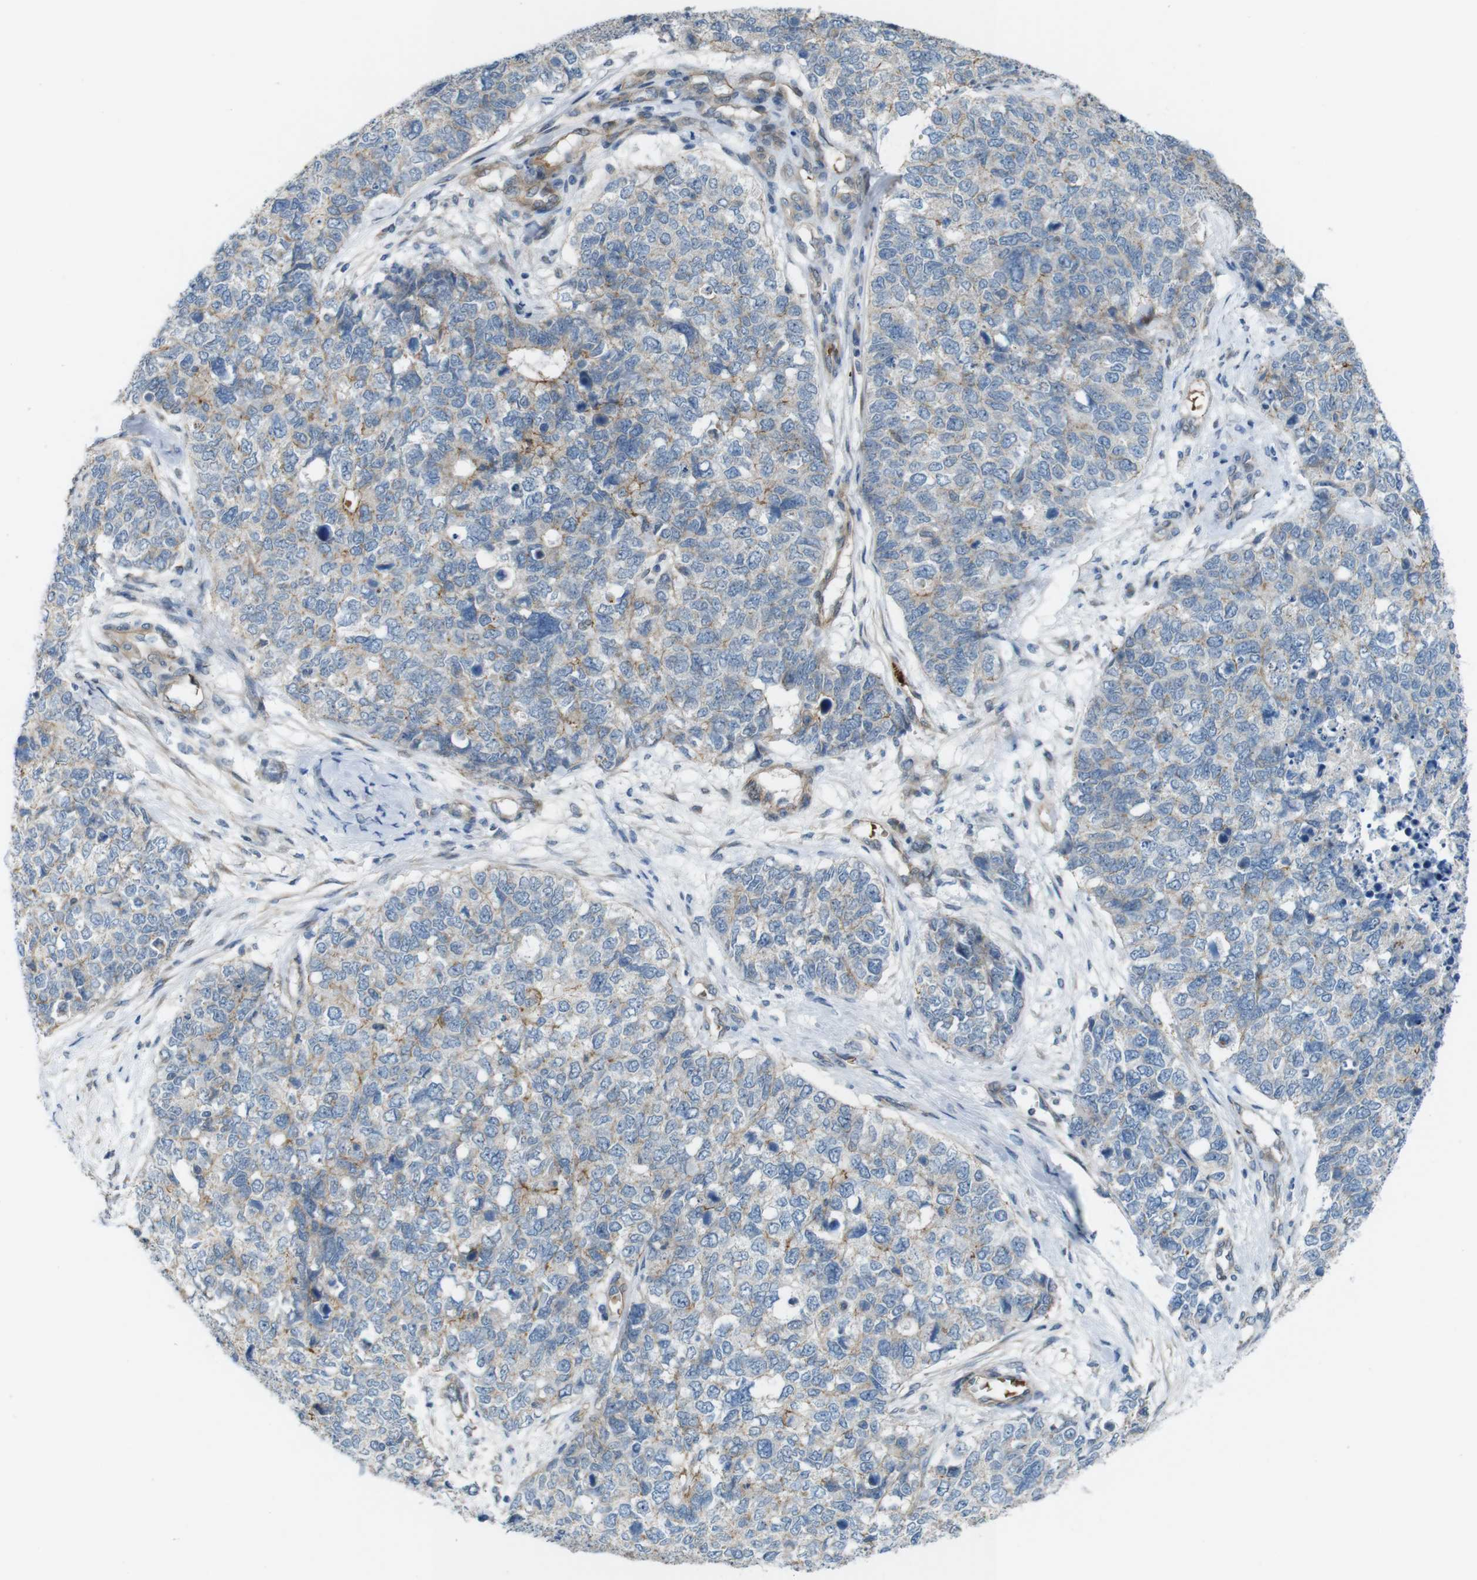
{"staining": {"intensity": "weak", "quantity": ">75%", "location": "cytoplasmic/membranous"}, "tissue": "cervical cancer", "cell_type": "Tumor cells", "image_type": "cancer", "snomed": [{"axis": "morphology", "description": "Squamous cell carcinoma, NOS"}, {"axis": "topography", "description": "Cervix"}], "caption": "Immunohistochemistry (IHC) image of human cervical cancer (squamous cell carcinoma) stained for a protein (brown), which demonstrates low levels of weak cytoplasmic/membranous positivity in about >75% of tumor cells.", "gene": "SKI", "patient": {"sex": "female", "age": 63}}